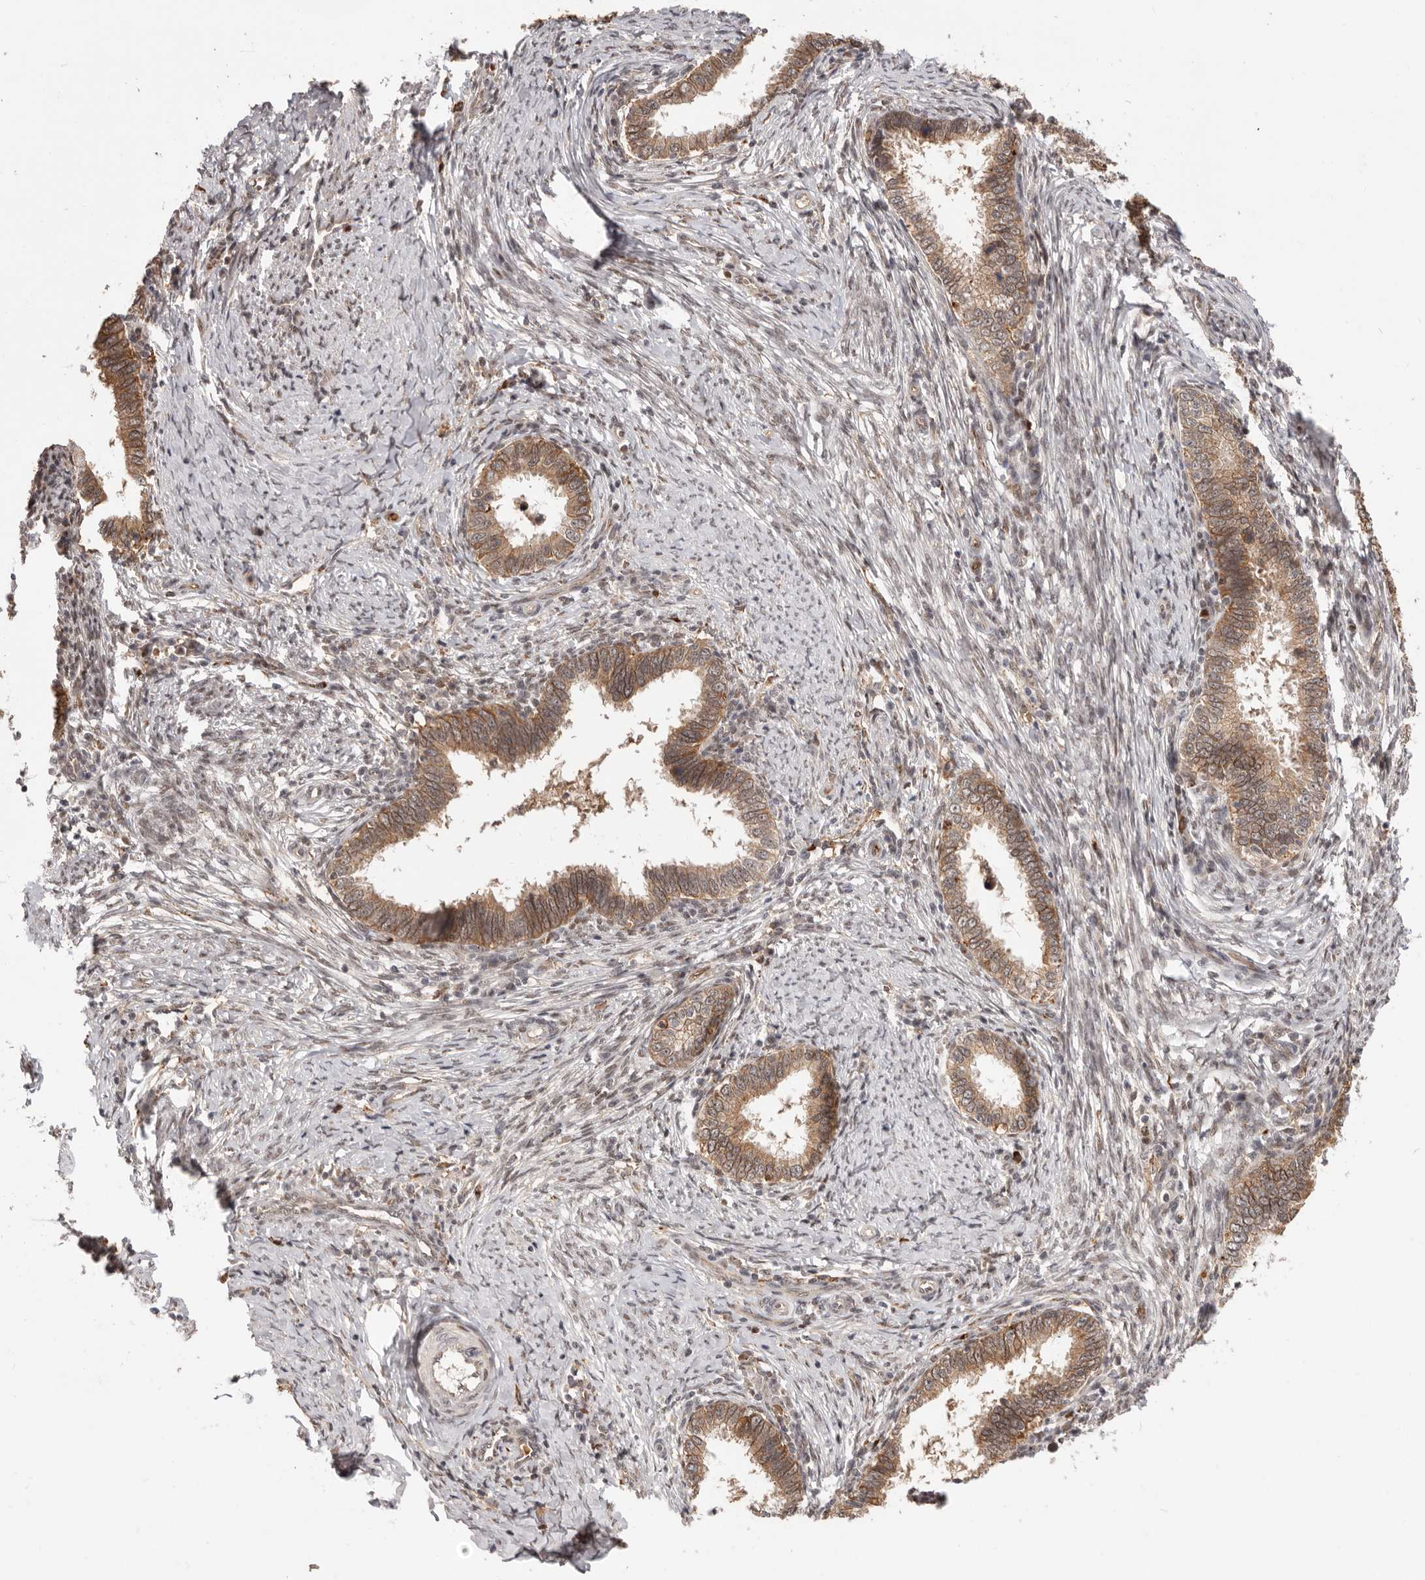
{"staining": {"intensity": "moderate", "quantity": ">75%", "location": "cytoplasmic/membranous"}, "tissue": "cervical cancer", "cell_type": "Tumor cells", "image_type": "cancer", "snomed": [{"axis": "morphology", "description": "Adenocarcinoma, NOS"}, {"axis": "topography", "description": "Cervix"}], "caption": "Moderate cytoplasmic/membranous staining for a protein is present in approximately >75% of tumor cells of cervical adenocarcinoma using IHC.", "gene": "NCOA3", "patient": {"sex": "female", "age": 36}}